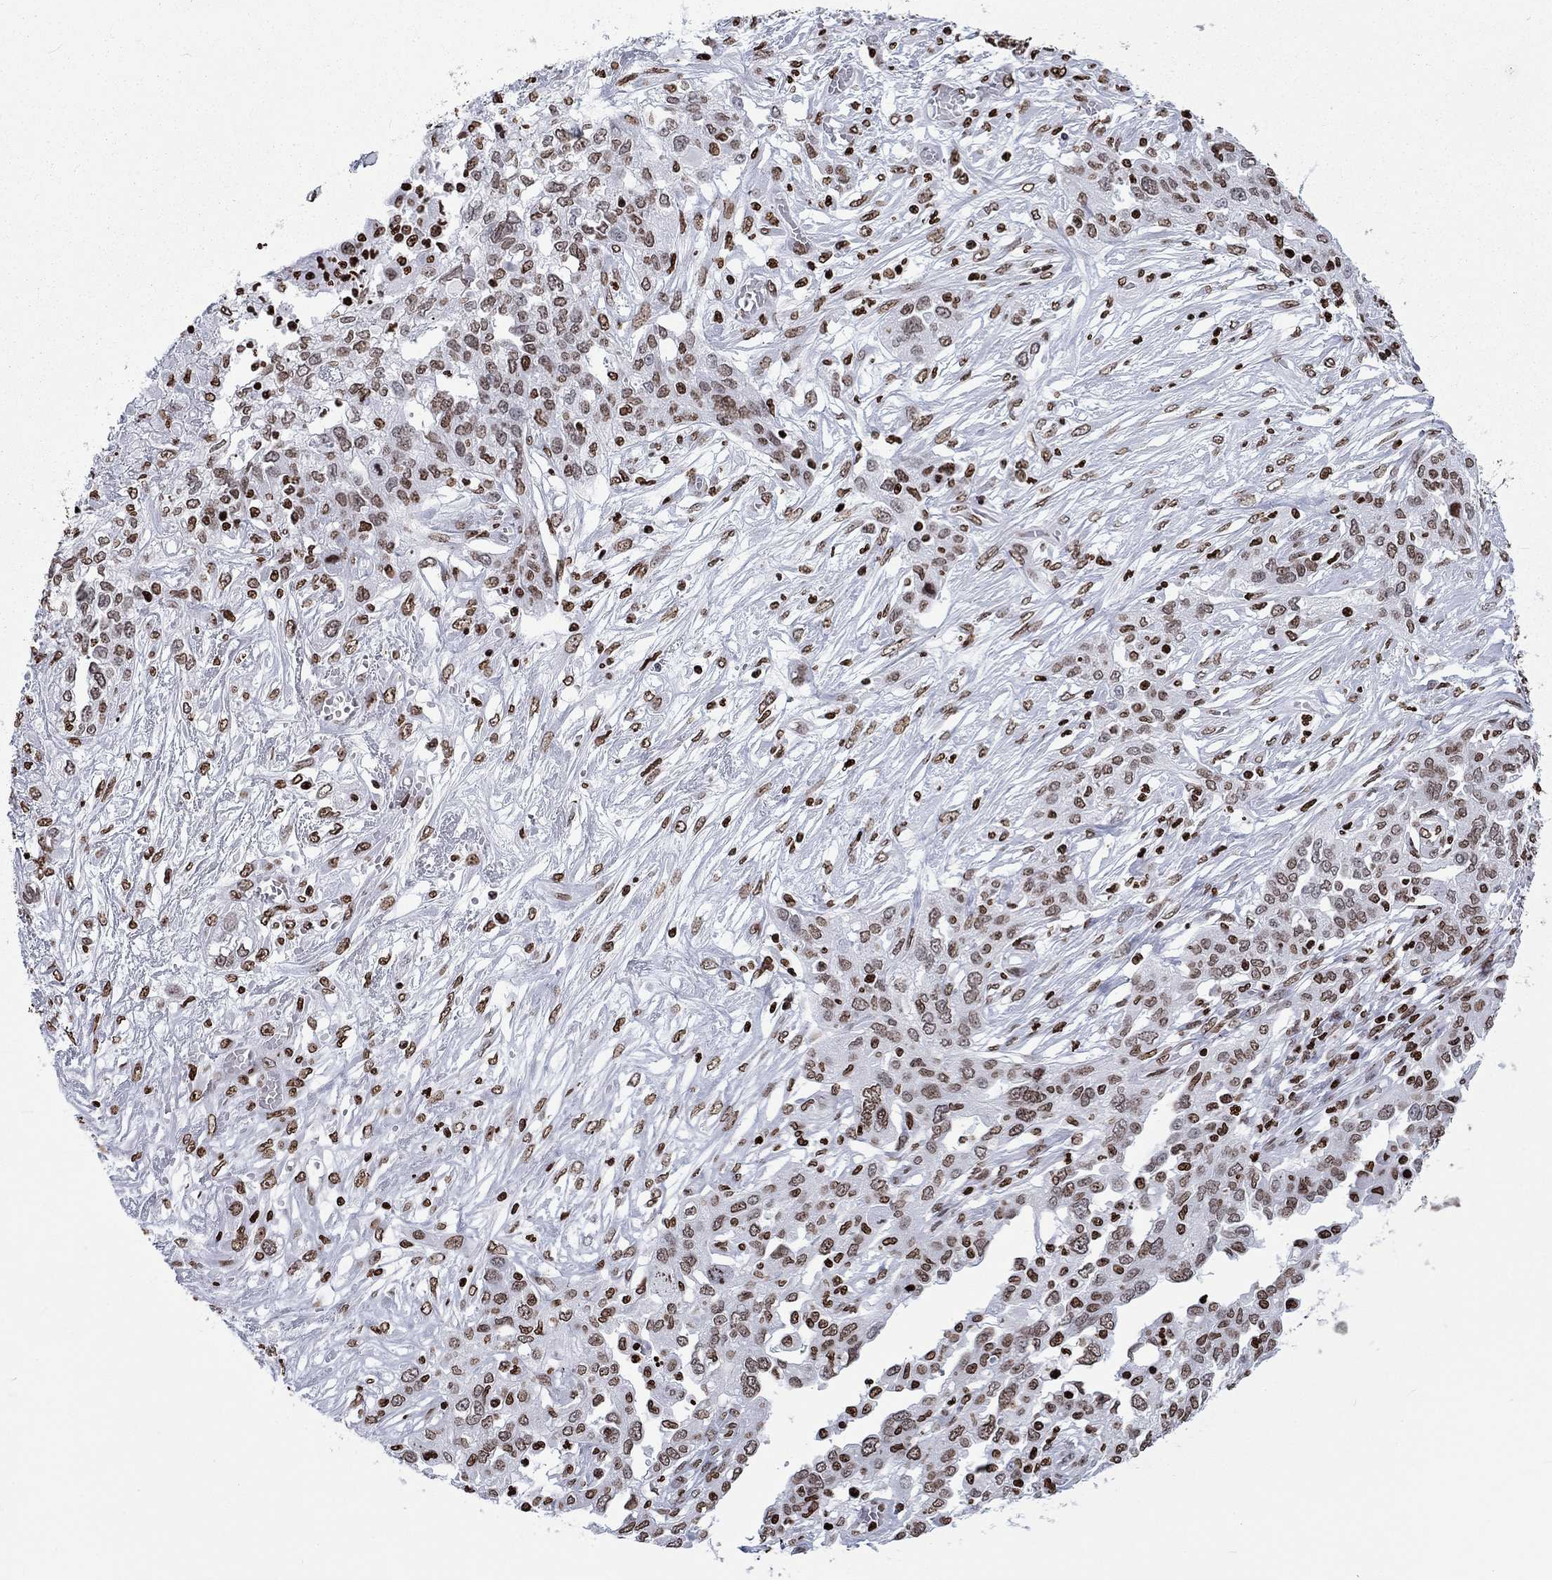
{"staining": {"intensity": "weak", "quantity": ">75%", "location": "nuclear"}, "tissue": "ovarian cancer", "cell_type": "Tumor cells", "image_type": "cancer", "snomed": [{"axis": "morphology", "description": "Cystadenocarcinoma, serous, NOS"}, {"axis": "topography", "description": "Ovary"}], "caption": "Immunohistochemical staining of human ovarian cancer (serous cystadenocarcinoma) displays low levels of weak nuclear positivity in about >75% of tumor cells.", "gene": "H1-5", "patient": {"sex": "female", "age": 67}}